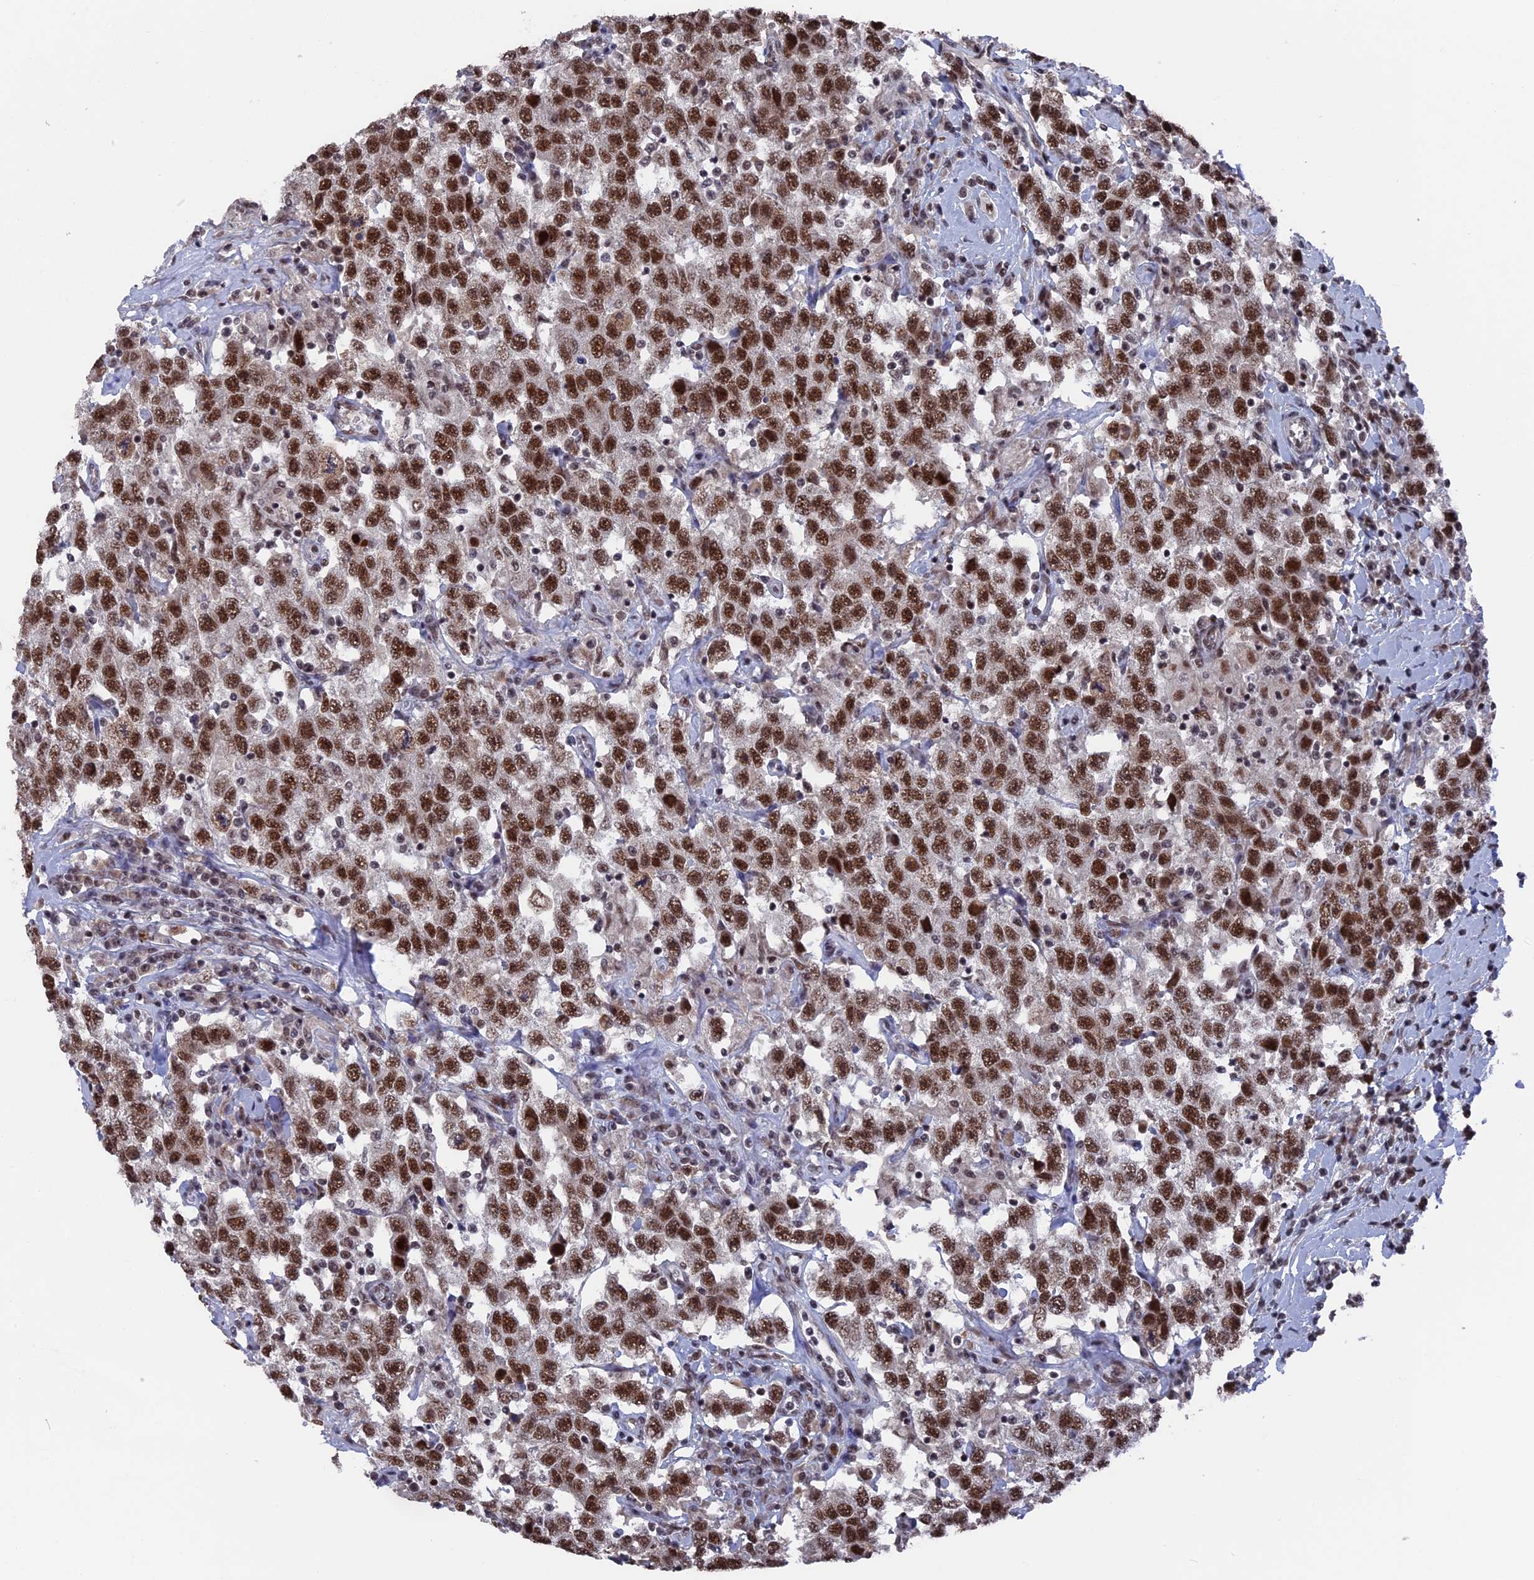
{"staining": {"intensity": "strong", "quantity": ">75%", "location": "nuclear"}, "tissue": "testis cancer", "cell_type": "Tumor cells", "image_type": "cancer", "snomed": [{"axis": "morphology", "description": "Seminoma, NOS"}, {"axis": "topography", "description": "Testis"}], "caption": "This photomicrograph displays immunohistochemistry staining of human testis cancer, with high strong nuclear staining in about >75% of tumor cells.", "gene": "SF3A2", "patient": {"sex": "male", "age": 41}}